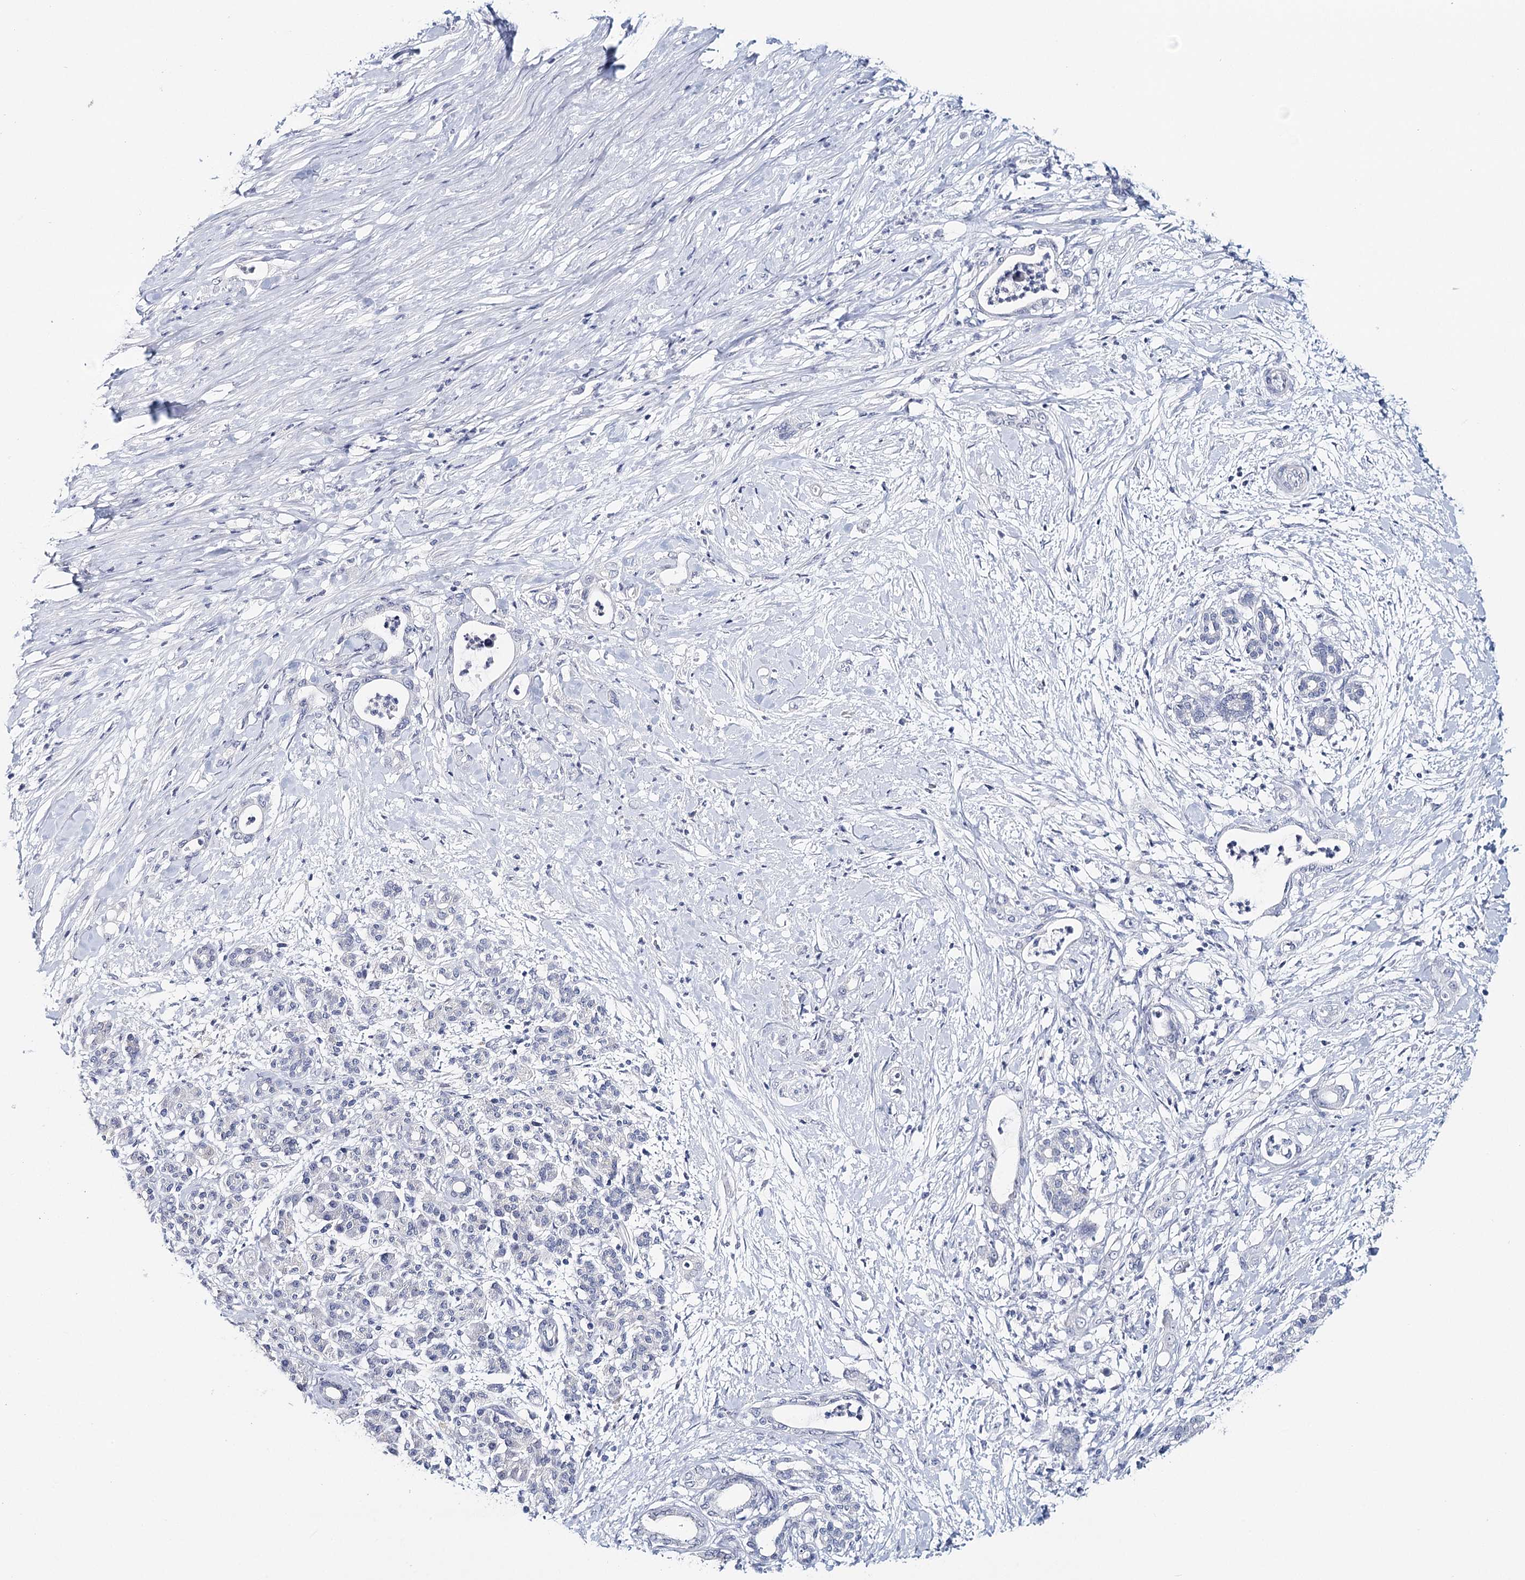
{"staining": {"intensity": "negative", "quantity": "none", "location": "none"}, "tissue": "pancreatic cancer", "cell_type": "Tumor cells", "image_type": "cancer", "snomed": [{"axis": "morphology", "description": "Adenocarcinoma, NOS"}, {"axis": "topography", "description": "Pancreas"}], "caption": "Tumor cells show no significant protein staining in pancreatic adenocarcinoma.", "gene": "HSPA4L", "patient": {"sex": "female", "age": 55}}